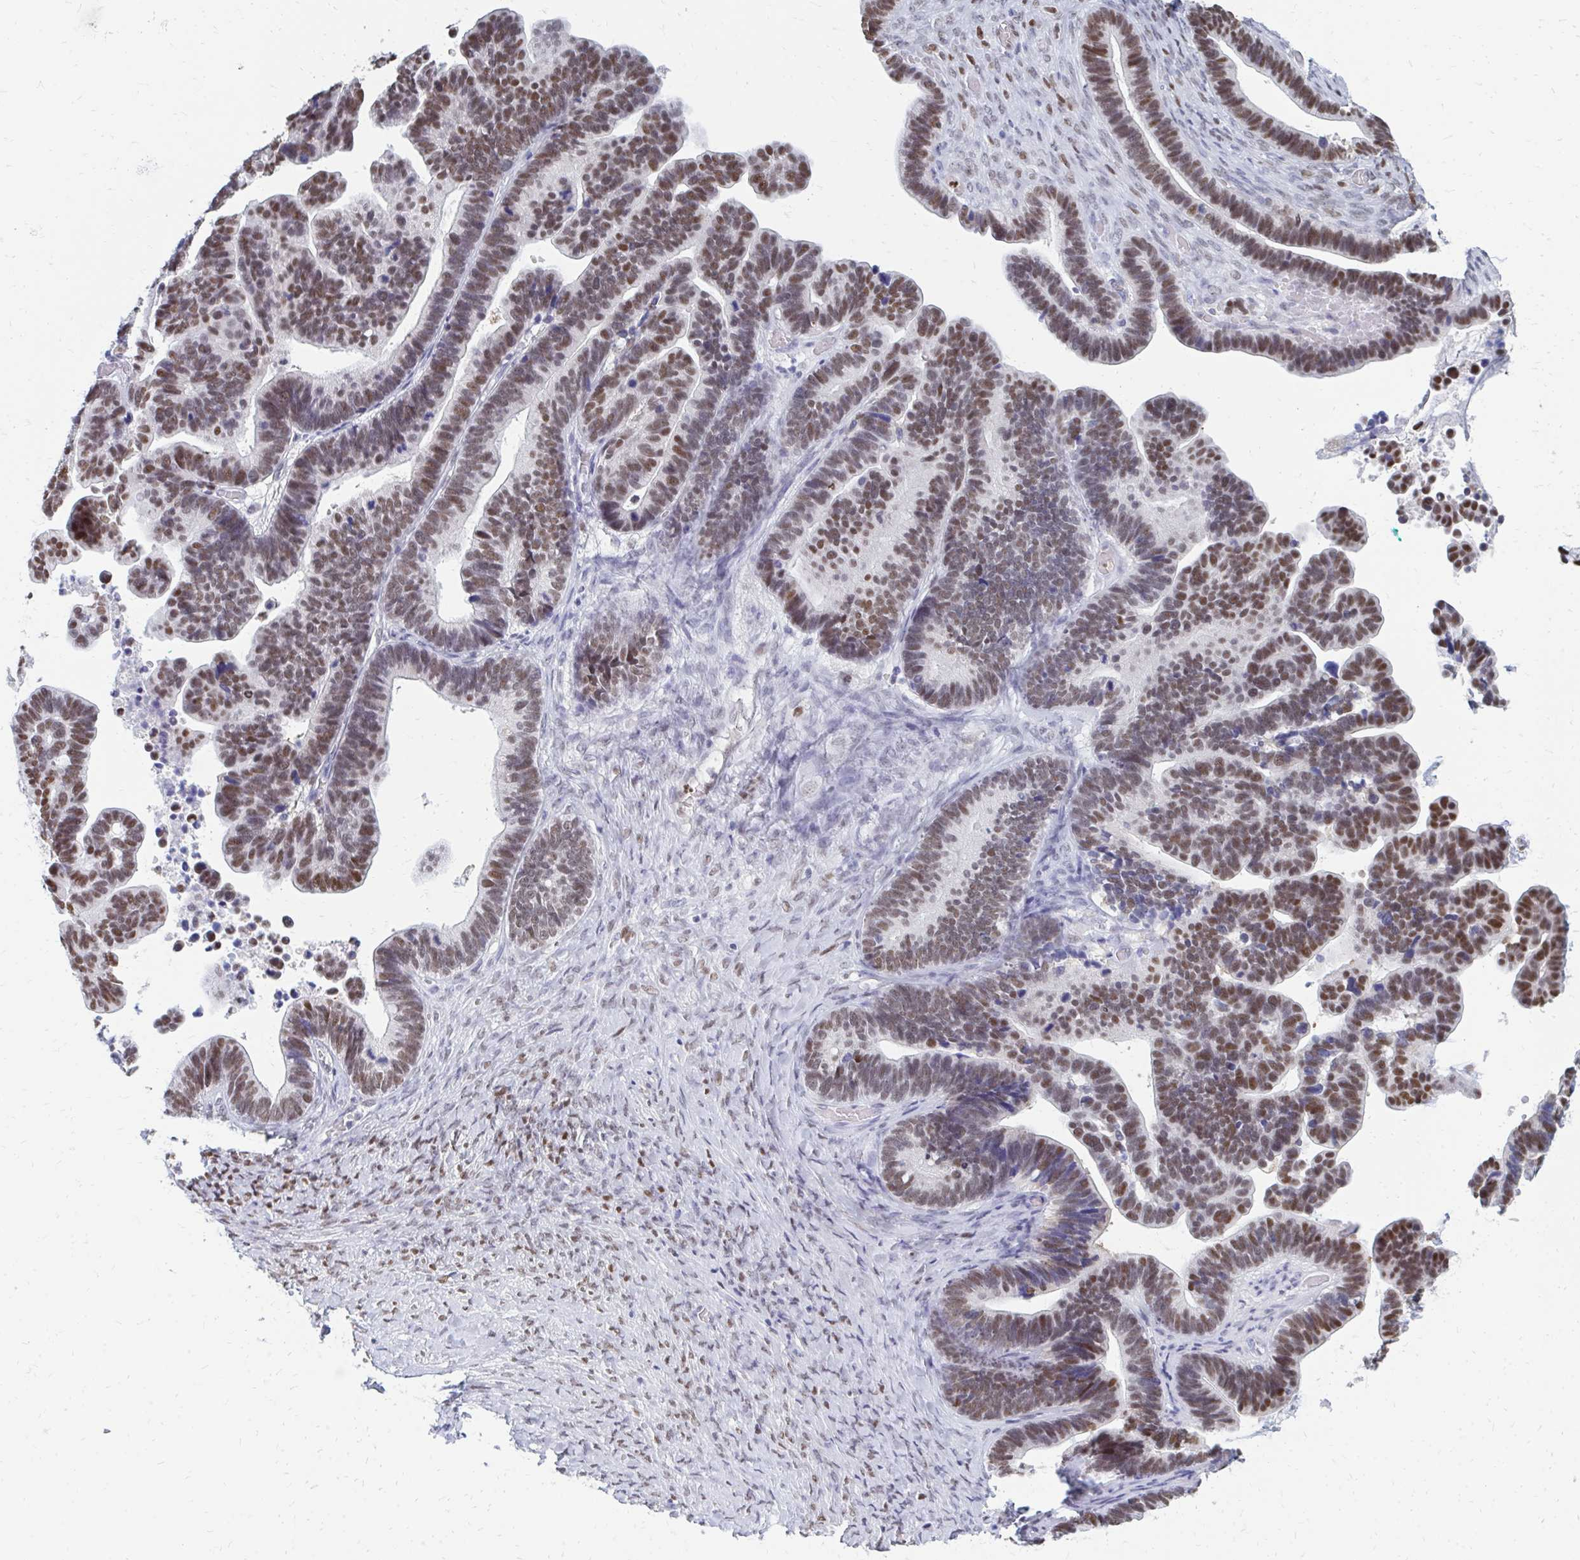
{"staining": {"intensity": "moderate", "quantity": ">75%", "location": "nuclear"}, "tissue": "ovarian cancer", "cell_type": "Tumor cells", "image_type": "cancer", "snomed": [{"axis": "morphology", "description": "Cystadenocarcinoma, serous, NOS"}, {"axis": "topography", "description": "Ovary"}], "caption": "Approximately >75% of tumor cells in human ovarian cancer show moderate nuclear protein staining as visualized by brown immunohistochemical staining.", "gene": "PLK3", "patient": {"sex": "female", "age": 56}}